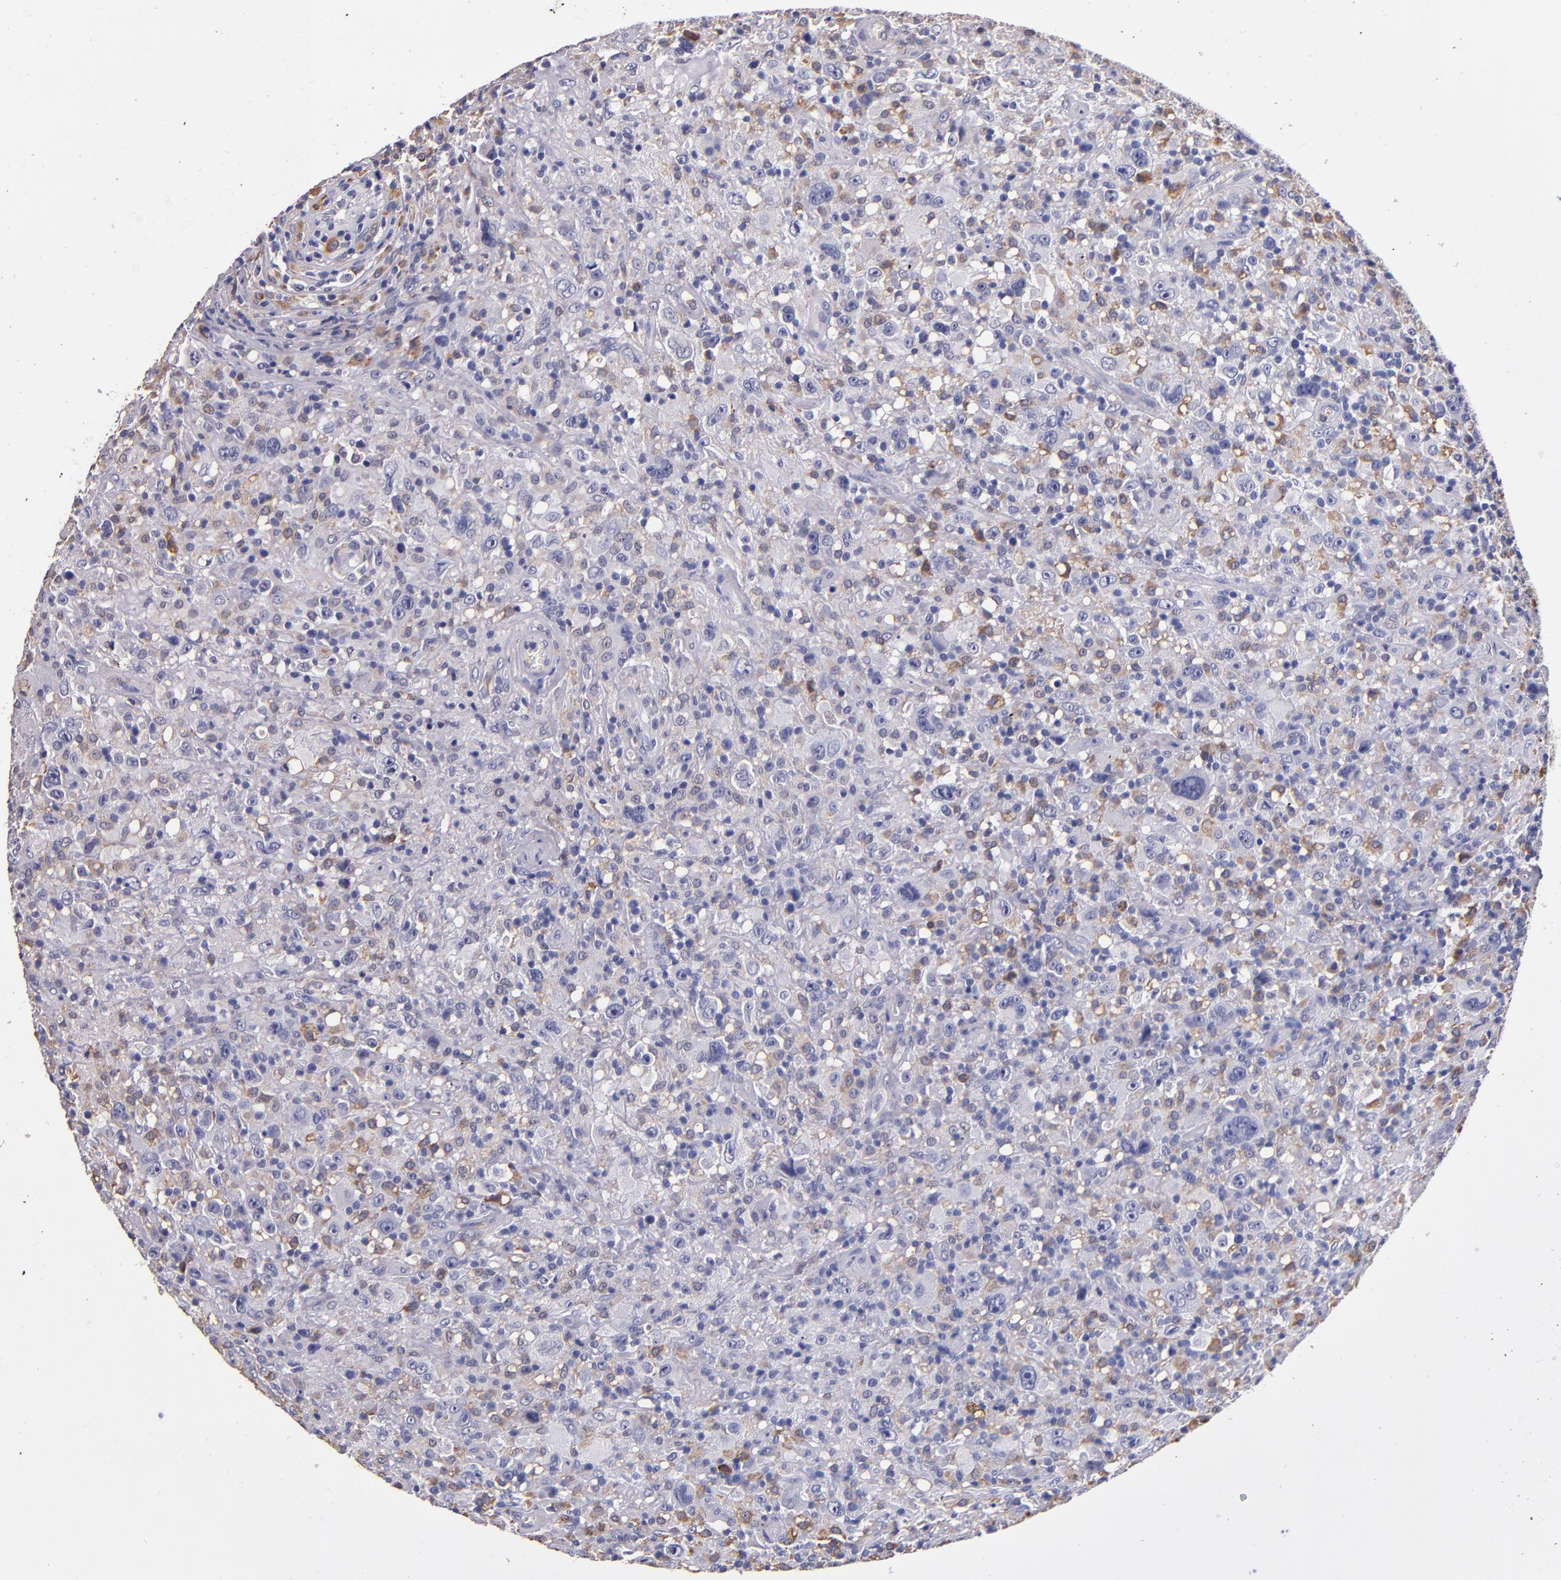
{"staining": {"intensity": "negative", "quantity": "none", "location": "none"}, "tissue": "lymphoma", "cell_type": "Tumor cells", "image_type": "cancer", "snomed": [{"axis": "morphology", "description": "Hodgkin's disease, NOS"}, {"axis": "topography", "description": "Lymph node"}], "caption": "Tumor cells show no significant expression in Hodgkin's disease.", "gene": "SELP", "patient": {"sex": "male", "age": 46}}